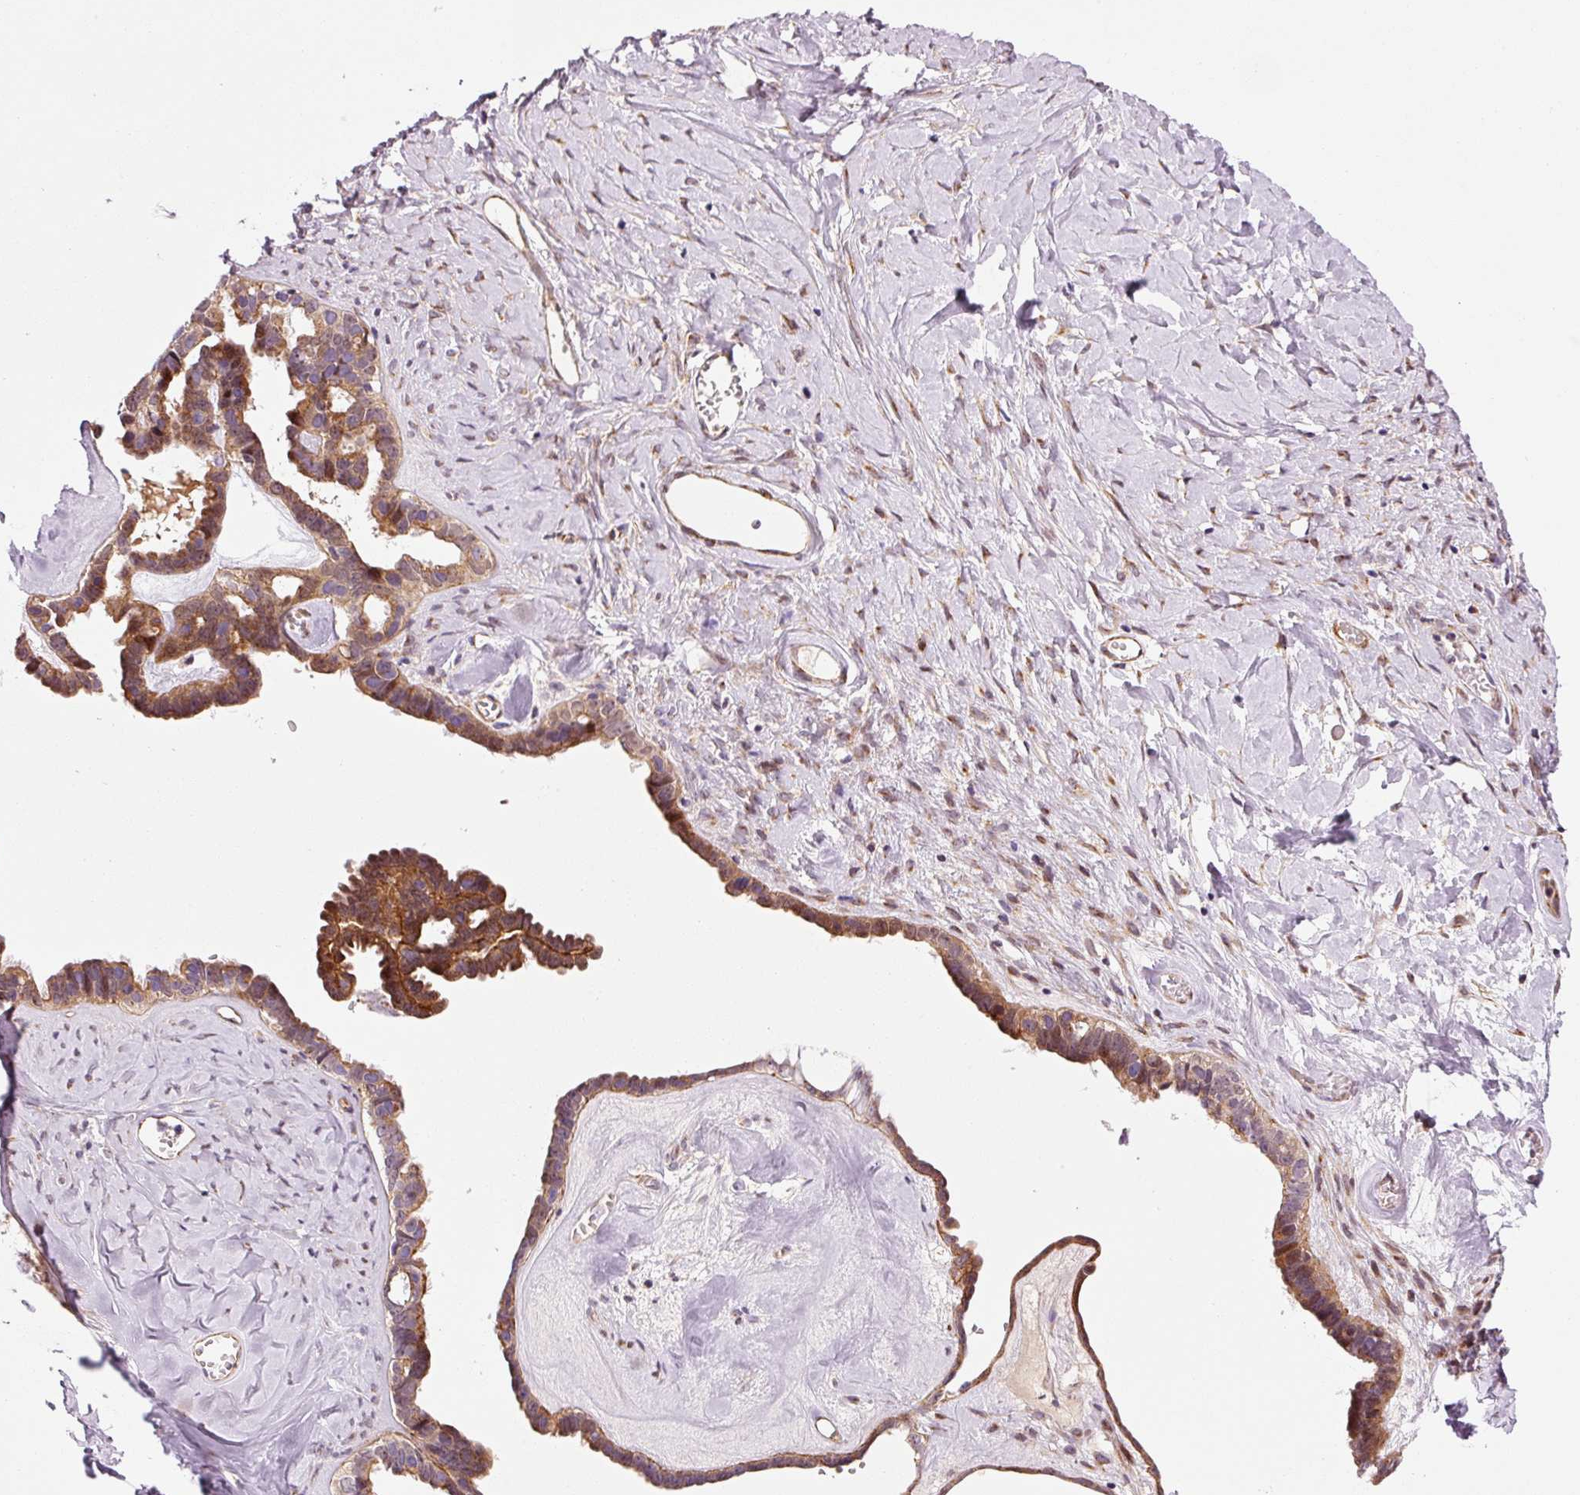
{"staining": {"intensity": "strong", "quantity": ">75%", "location": "cytoplasmic/membranous"}, "tissue": "ovarian cancer", "cell_type": "Tumor cells", "image_type": "cancer", "snomed": [{"axis": "morphology", "description": "Cystadenocarcinoma, serous, NOS"}, {"axis": "topography", "description": "Ovary"}], "caption": "This is a micrograph of IHC staining of ovarian cancer, which shows strong positivity in the cytoplasmic/membranous of tumor cells.", "gene": "PPP1R14B", "patient": {"sex": "female", "age": 69}}